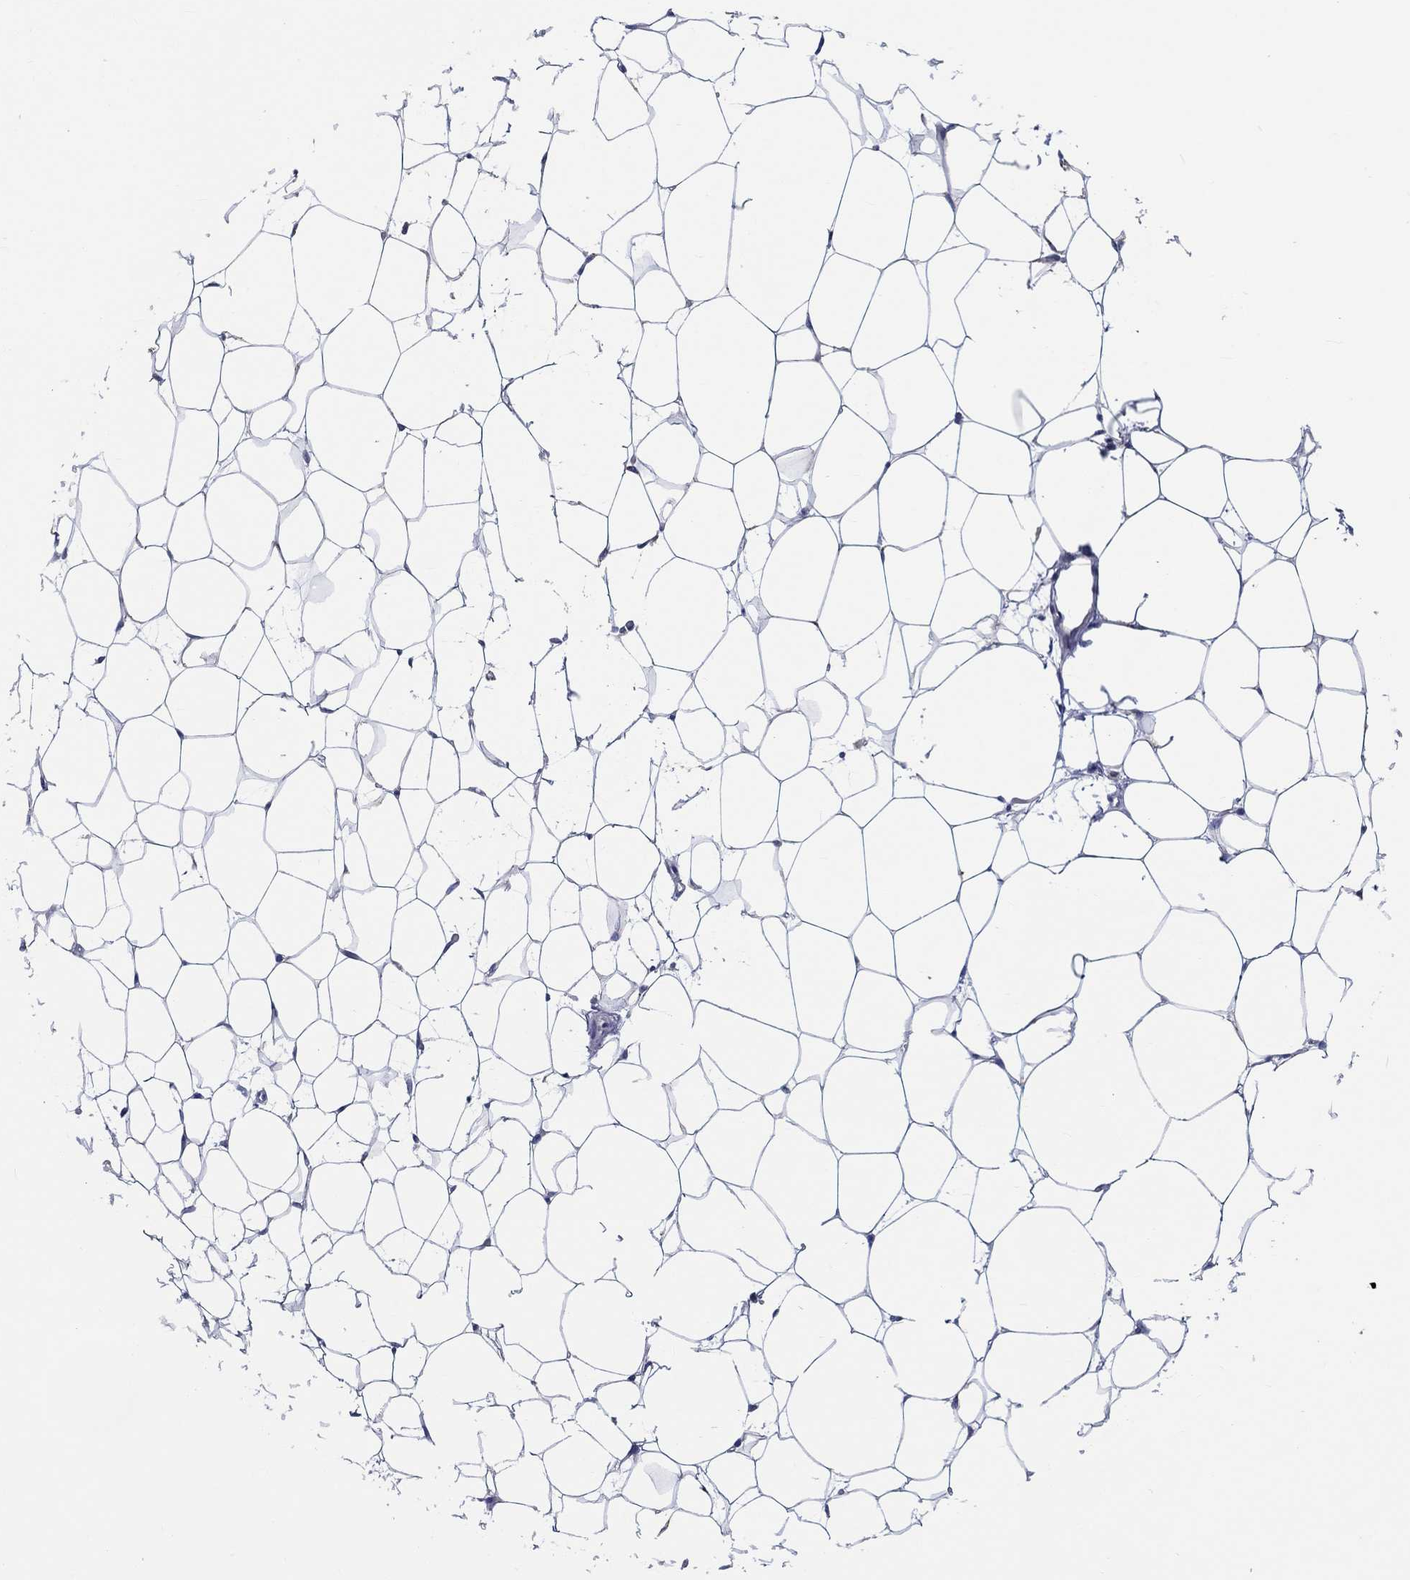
{"staining": {"intensity": "negative", "quantity": "none", "location": "none"}, "tissue": "breast", "cell_type": "Adipocytes", "image_type": "normal", "snomed": [{"axis": "morphology", "description": "Normal tissue, NOS"}, {"axis": "topography", "description": "Breast"}], "caption": "Immunohistochemistry (IHC) of normal human breast demonstrates no expression in adipocytes.", "gene": "LRRC4C", "patient": {"sex": "female", "age": 37}}